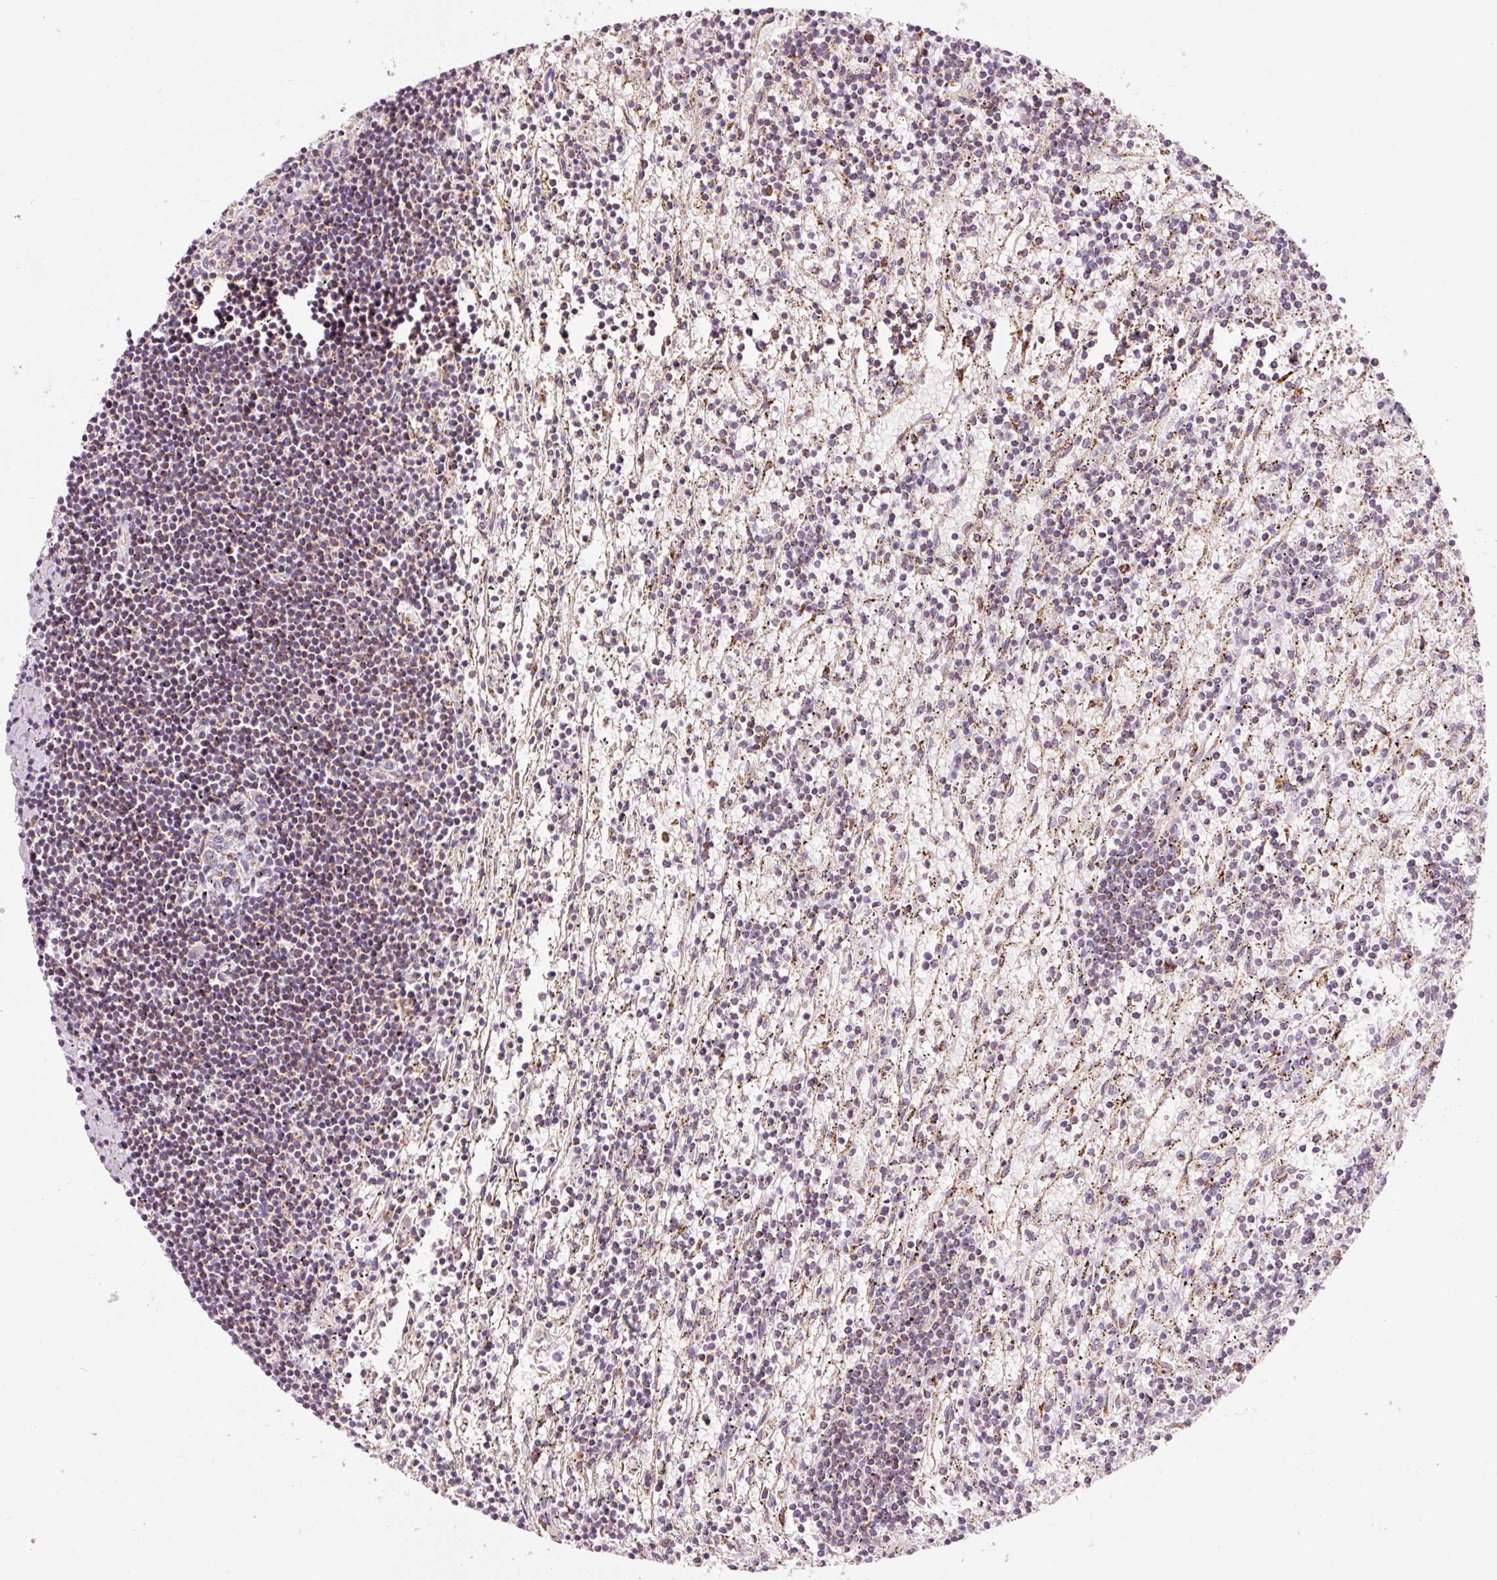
{"staining": {"intensity": "moderate", "quantity": "25%-75%", "location": "cytoplasmic/membranous"}, "tissue": "lymphoma", "cell_type": "Tumor cells", "image_type": "cancer", "snomed": [{"axis": "morphology", "description": "Malignant lymphoma, non-Hodgkin's type, Low grade"}, {"axis": "topography", "description": "Spleen"}], "caption": "Lymphoma was stained to show a protein in brown. There is medium levels of moderate cytoplasmic/membranous expression in approximately 25%-75% of tumor cells.", "gene": "NDUFB4", "patient": {"sex": "male", "age": 76}}